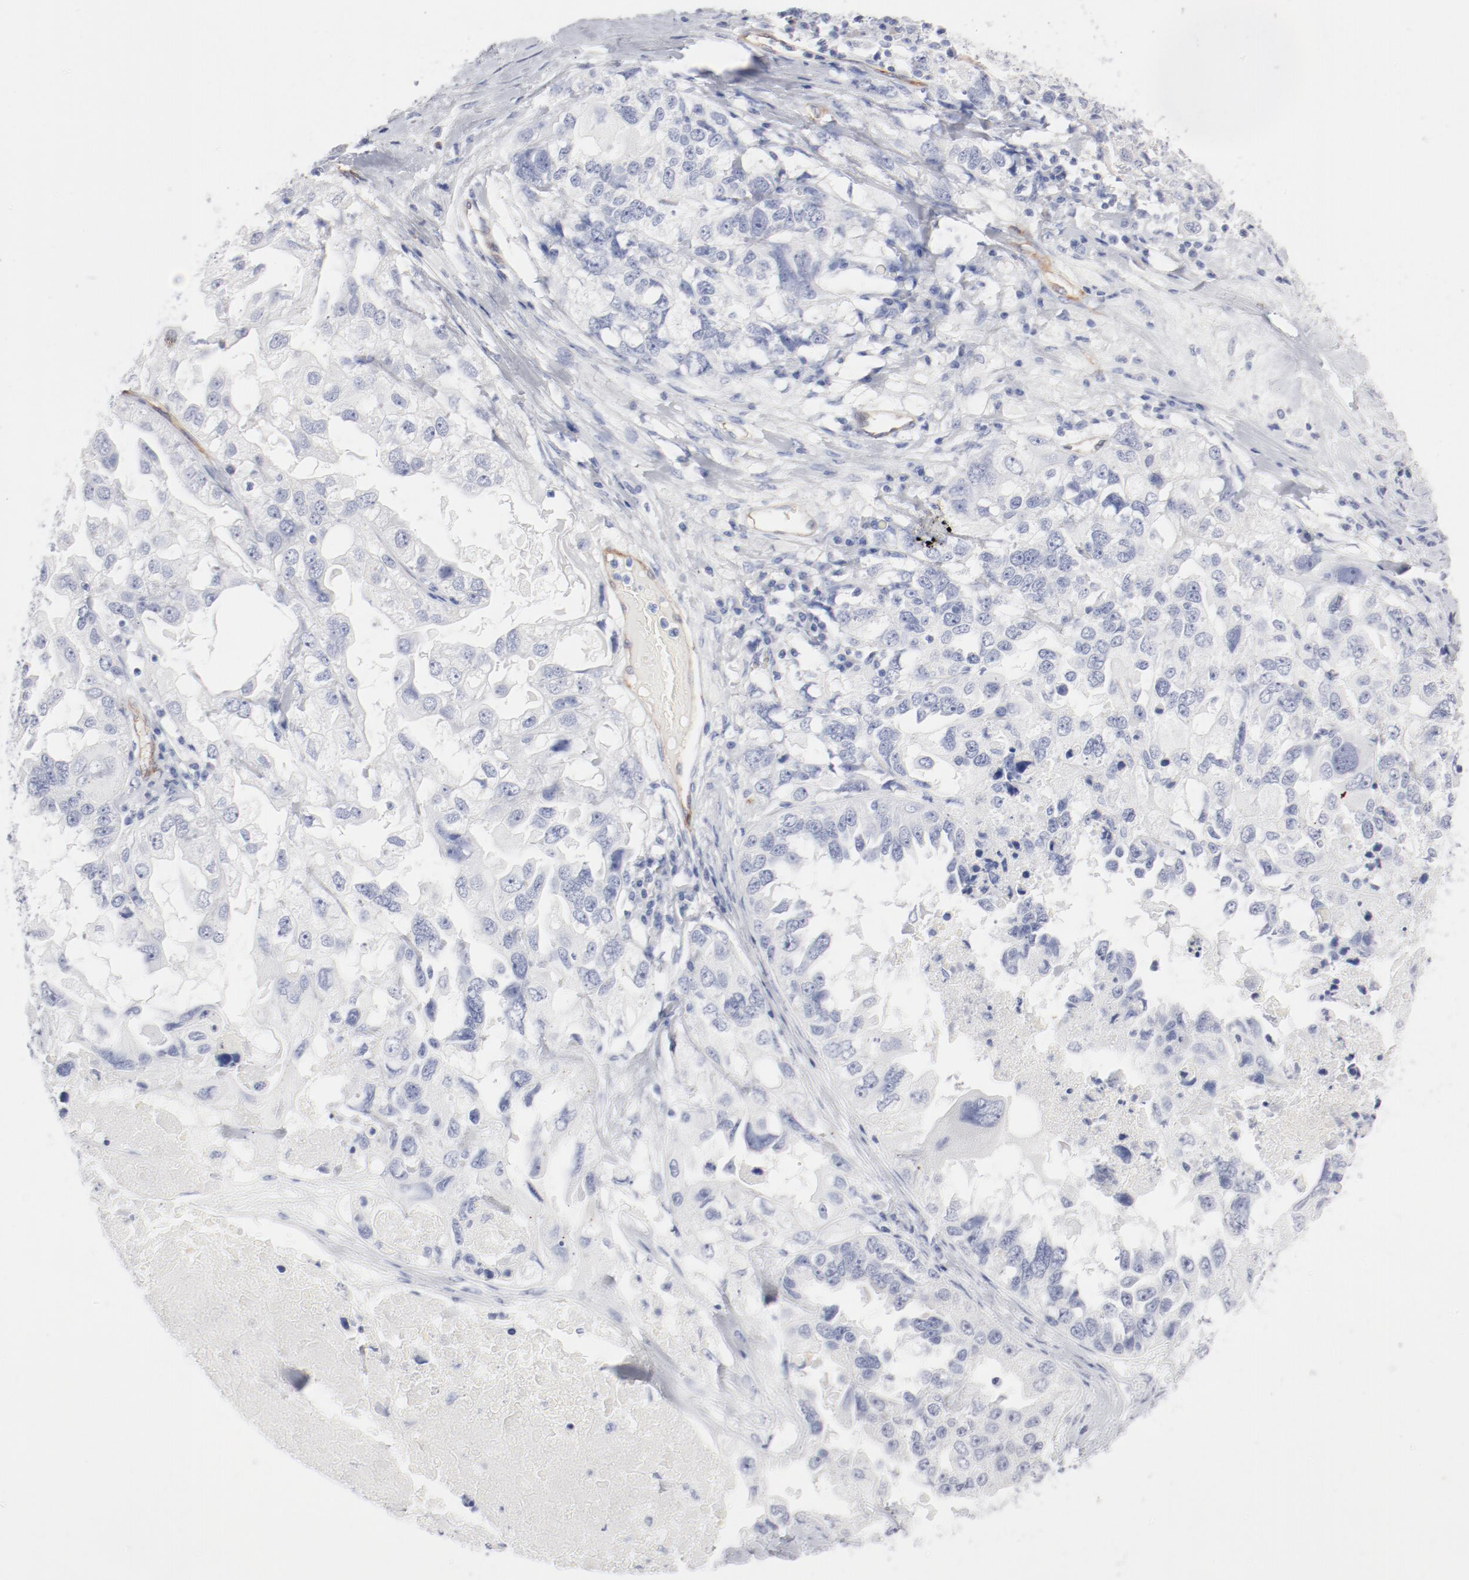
{"staining": {"intensity": "negative", "quantity": "none", "location": "none"}, "tissue": "ovarian cancer", "cell_type": "Tumor cells", "image_type": "cancer", "snomed": [{"axis": "morphology", "description": "Cystadenocarcinoma, serous, NOS"}, {"axis": "topography", "description": "Ovary"}], "caption": "The IHC photomicrograph has no significant positivity in tumor cells of ovarian cancer tissue.", "gene": "SHANK3", "patient": {"sex": "female", "age": 82}}